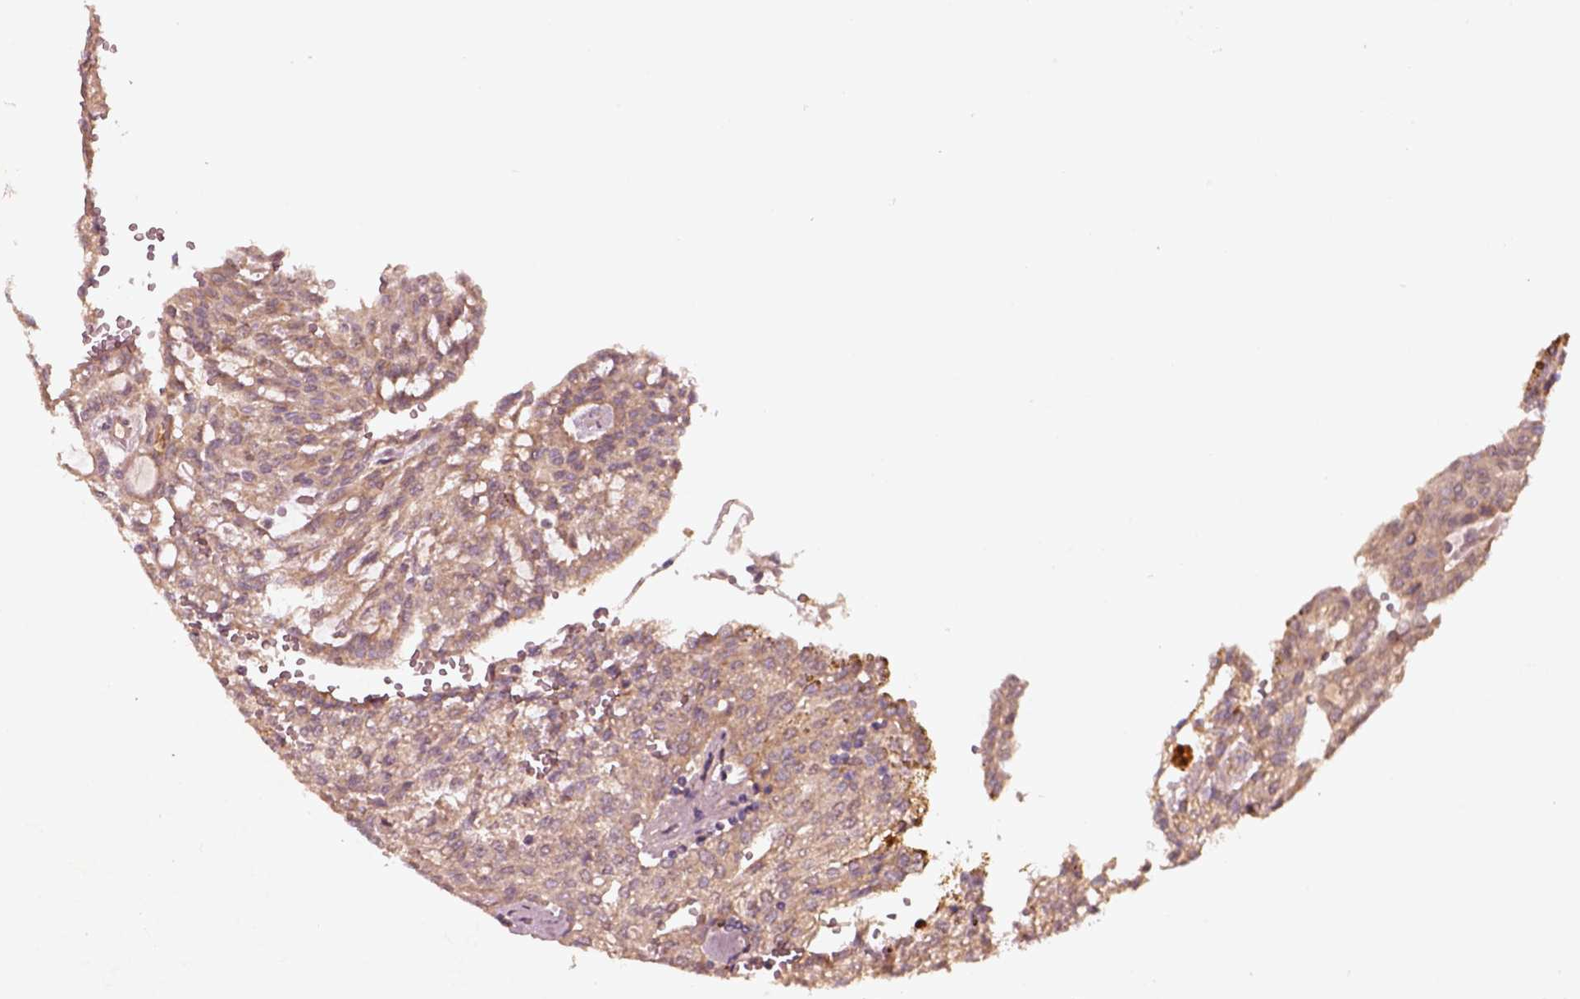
{"staining": {"intensity": "weak", "quantity": ">75%", "location": "cytoplasmic/membranous"}, "tissue": "renal cancer", "cell_type": "Tumor cells", "image_type": "cancer", "snomed": [{"axis": "morphology", "description": "Adenocarcinoma, NOS"}, {"axis": "topography", "description": "Kidney"}], "caption": "A brown stain shows weak cytoplasmic/membranous staining of a protein in human renal cancer (adenocarcinoma) tumor cells. The protein of interest is stained brown, and the nuclei are stained in blue (DAB (3,3'-diaminobenzidine) IHC with brightfield microscopy, high magnification).", "gene": "FAM234A", "patient": {"sex": "male", "age": 63}}